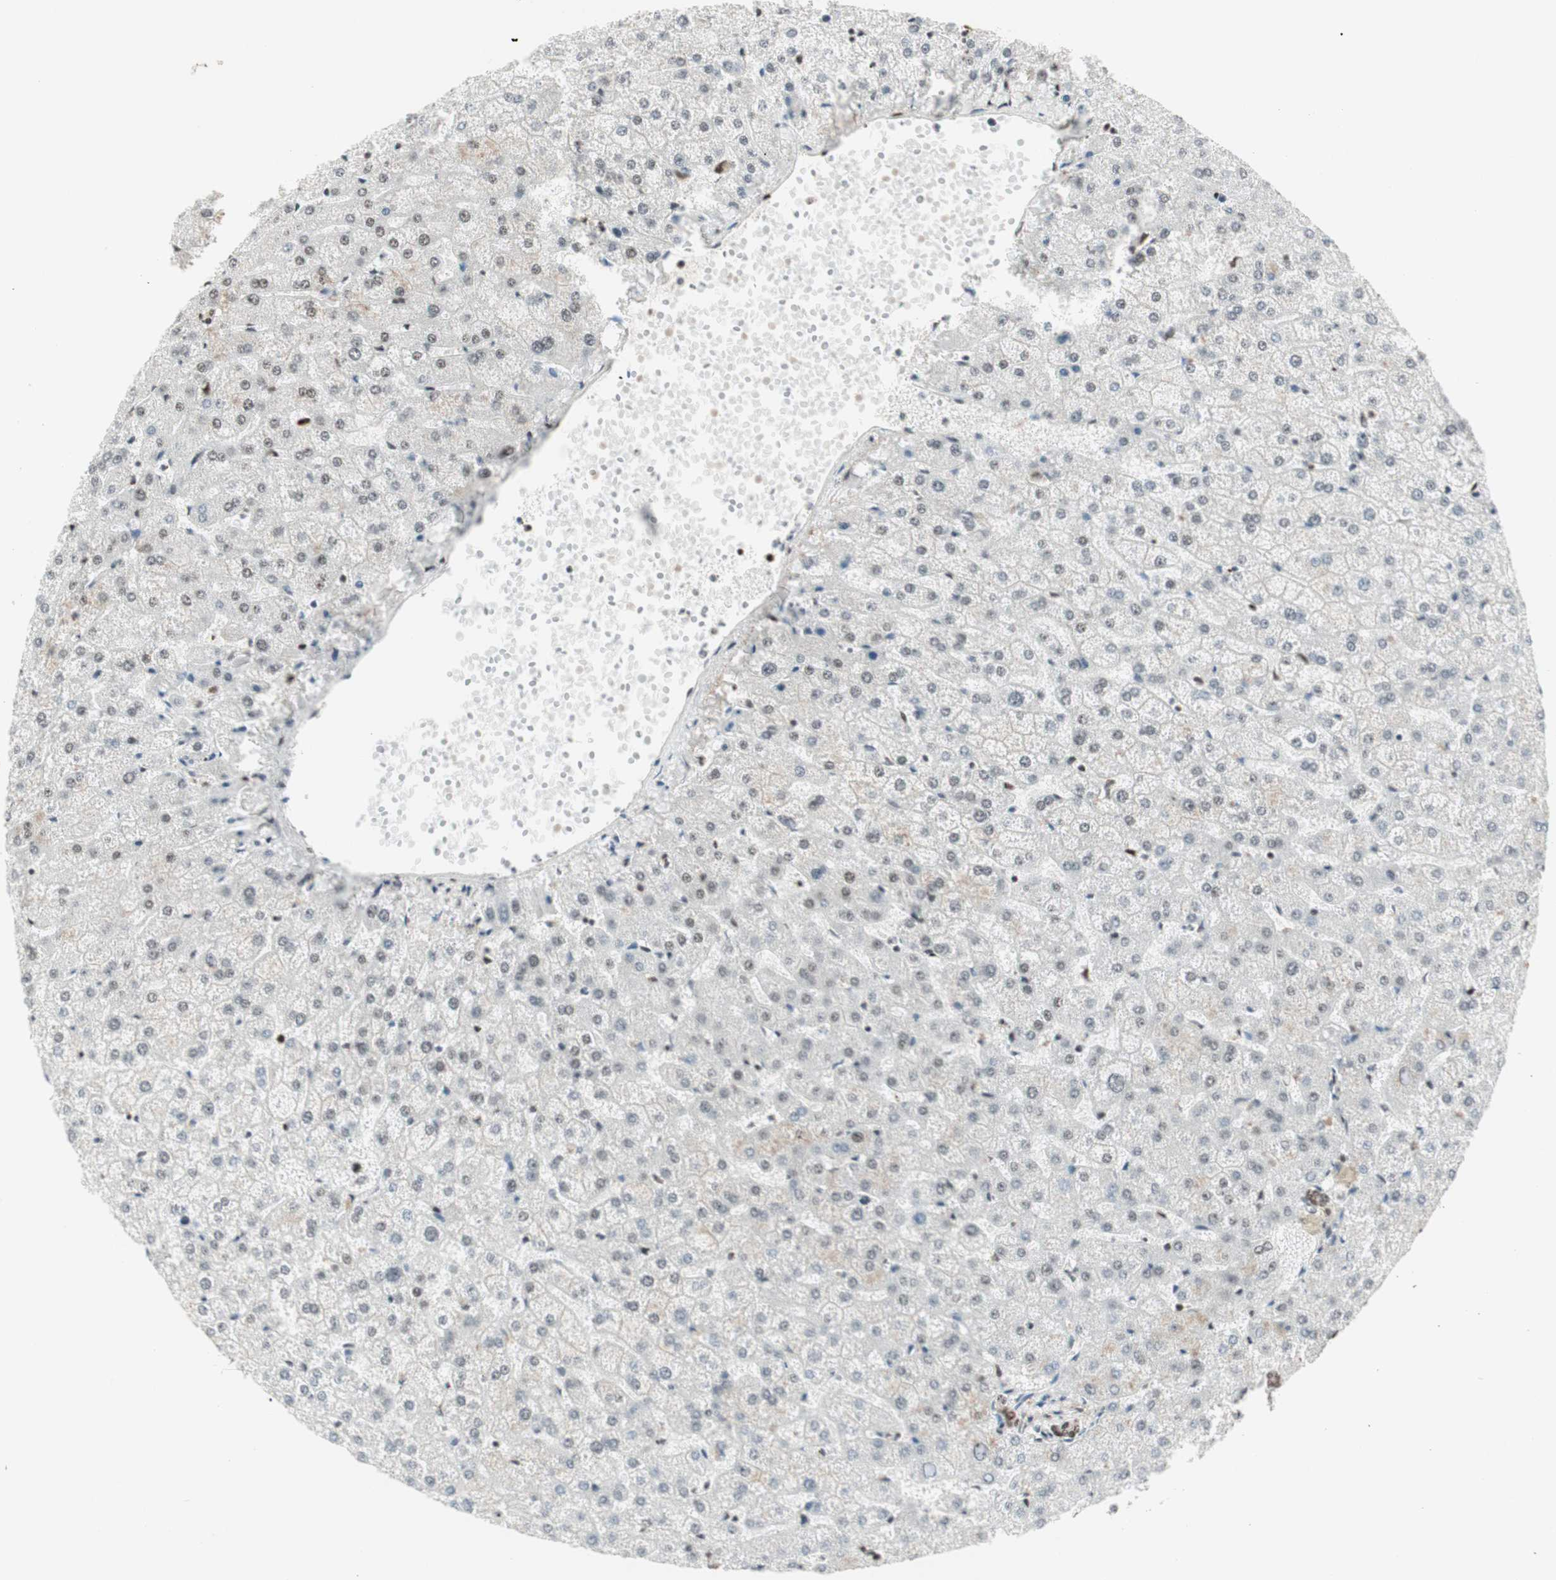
{"staining": {"intensity": "moderate", "quantity": ">75%", "location": "nuclear"}, "tissue": "liver", "cell_type": "Cholangiocytes", "image_type": "normal", "snomed": [{"axis": "morphology", "description": "Normal tissue, NOS"}, {"axis": "topography", "description": "Liver"}], "caption": "Brown immunohistochemical staining in unremarkable liver demonstrates moderate nuclear staining in approximately >75% of cholangiocytes. (IHC, brightfield microscopy, high magnification).", "gene": "HEXIM1", "patient": {"sex": "female", "age": 32}}